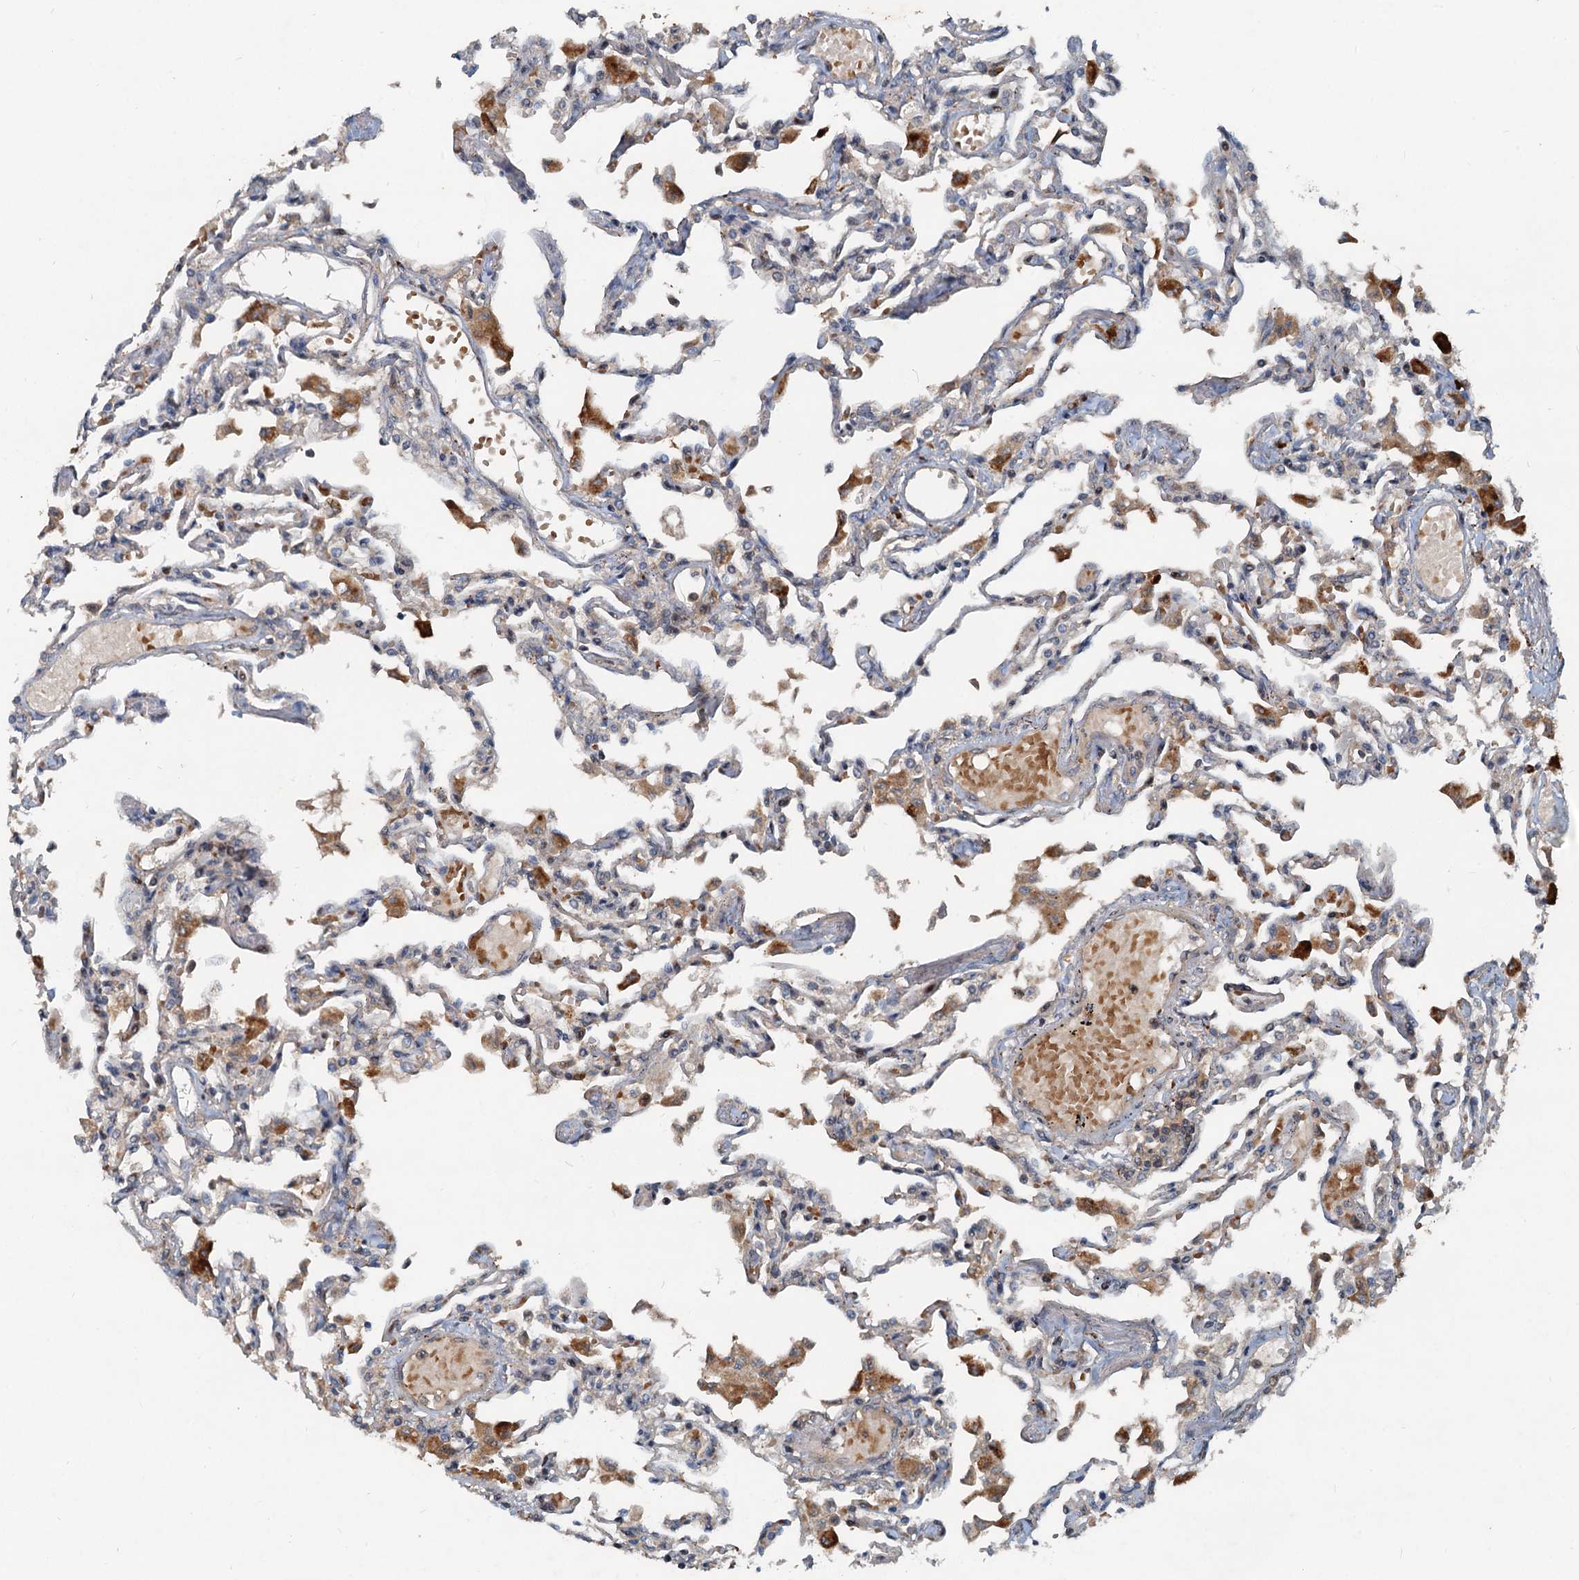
{"staining": {"intensity": "weak", "quantity": "25%-75%", "location": "cytoplasmic/membranous"}, "tissue": "lung", "cell_type": "Alveolar cells", "image_type": "normal", "snomed": [{"axis": "morphology", "description": "Normal tissue, NOS"}, {"axis": "topography", "description": "Bronchus"}, {"axis": "topography", "description": "Lung"}], "caption": "Normal lung displays weak cytoplasmic/membranous staining in about 25%-75% of alveolar cells, visualized by immunohistochemistry. The staining is performed using DAB (3,3'-diaminobenzidine) brown chromogen to label protein expression. The nuclei are counter-stained blue using hematoxylin.", "gene": "CEP68", "patient": {"sex": "female", "age": 49}}